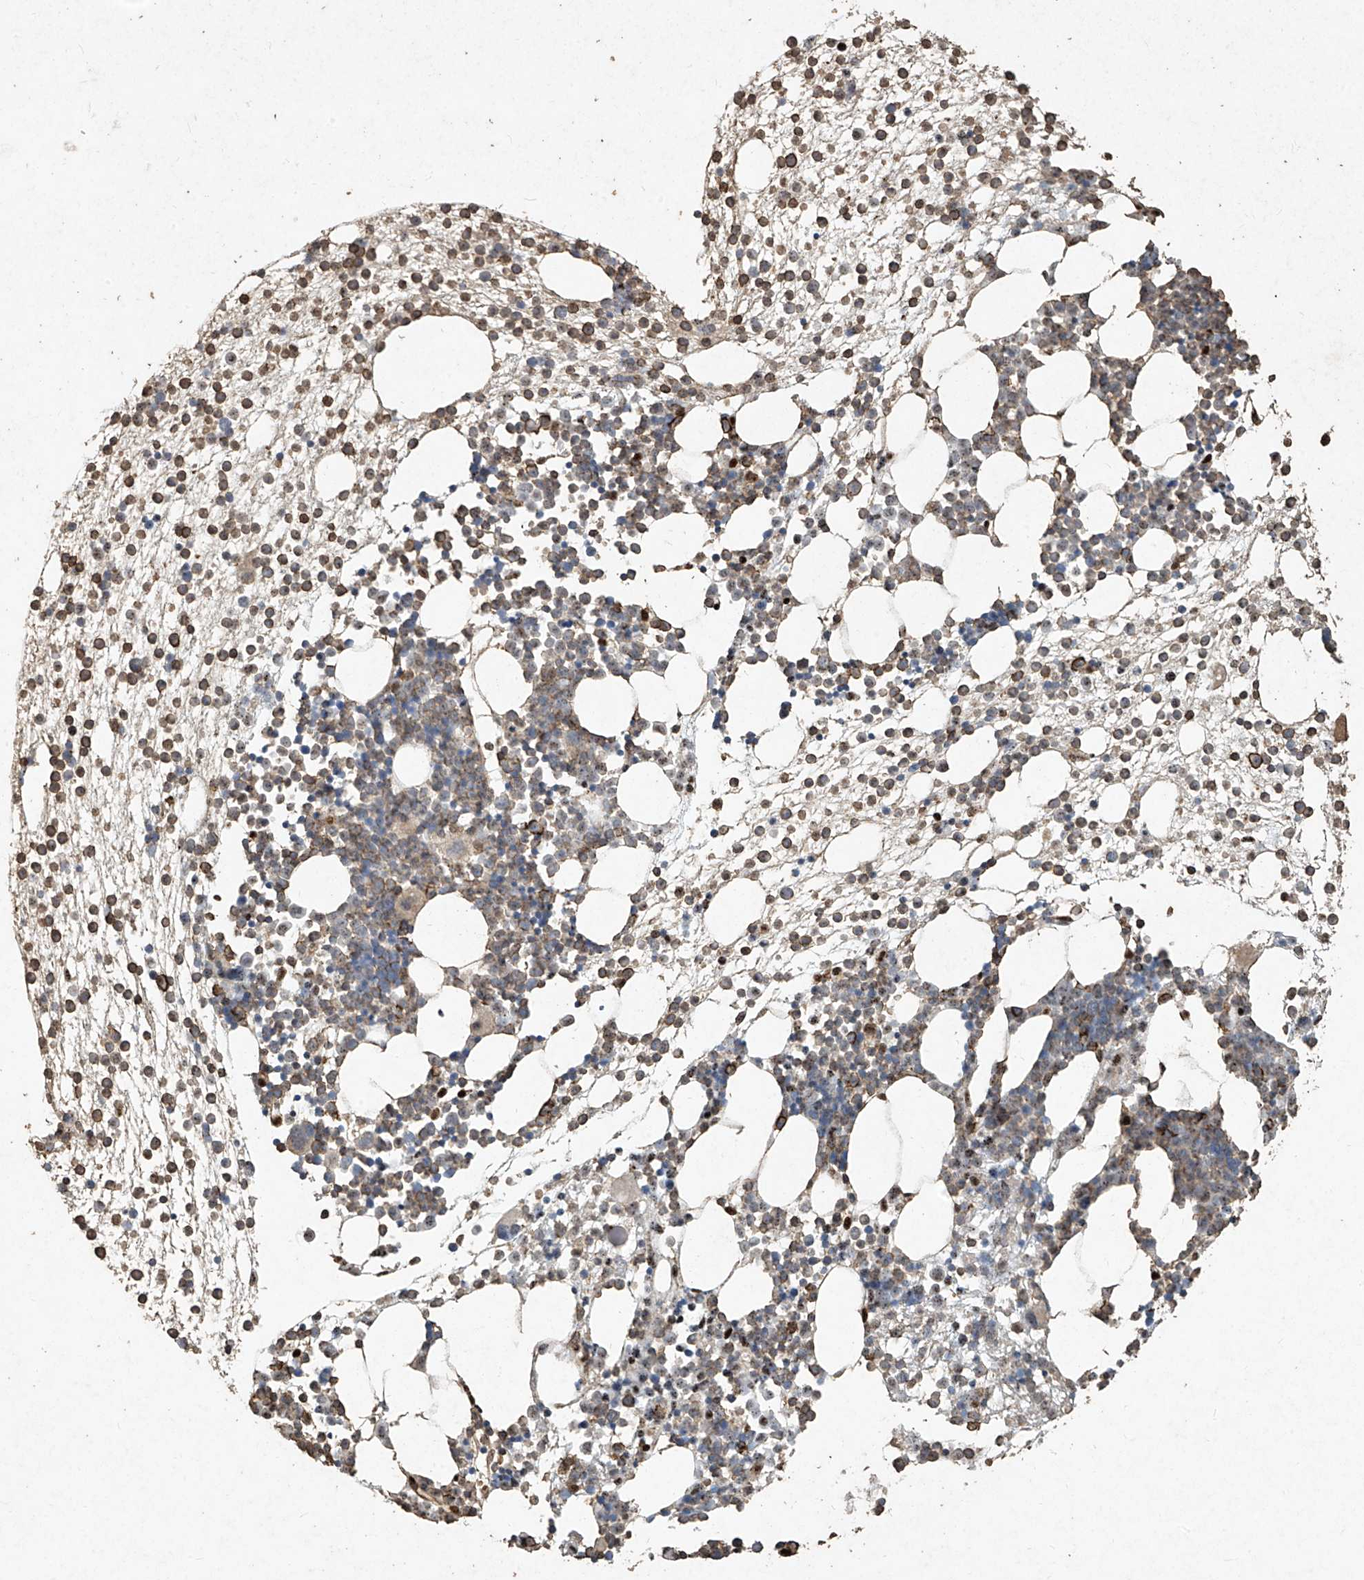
{"staining": {"intensity": "strong", "quantity": "25%-75%", "location": "cytoplasmic/membranous"}, "tissue": "bone marrow", "cell_type": "Hematopoietic cells", "image_type": "normal", "snomed": [{"axis": "morphology", "description": "Normal tissue, NOS"}, {"axis": "topography", "description": "Bone marrow"}], "caption": "Bone marrow stained with DAB immunohistochemistry (IHC) reveals high levels of strong cytoplasmic/membranous positivity in approximately 25%-75% of hematopoietic cells. Using DAB (brown) and hematoxylin (blue) stains, captured at high magnification using brightfield microscopy.", "gene": "ERBB3", "patient": {"sex": "male", "age": 54}}